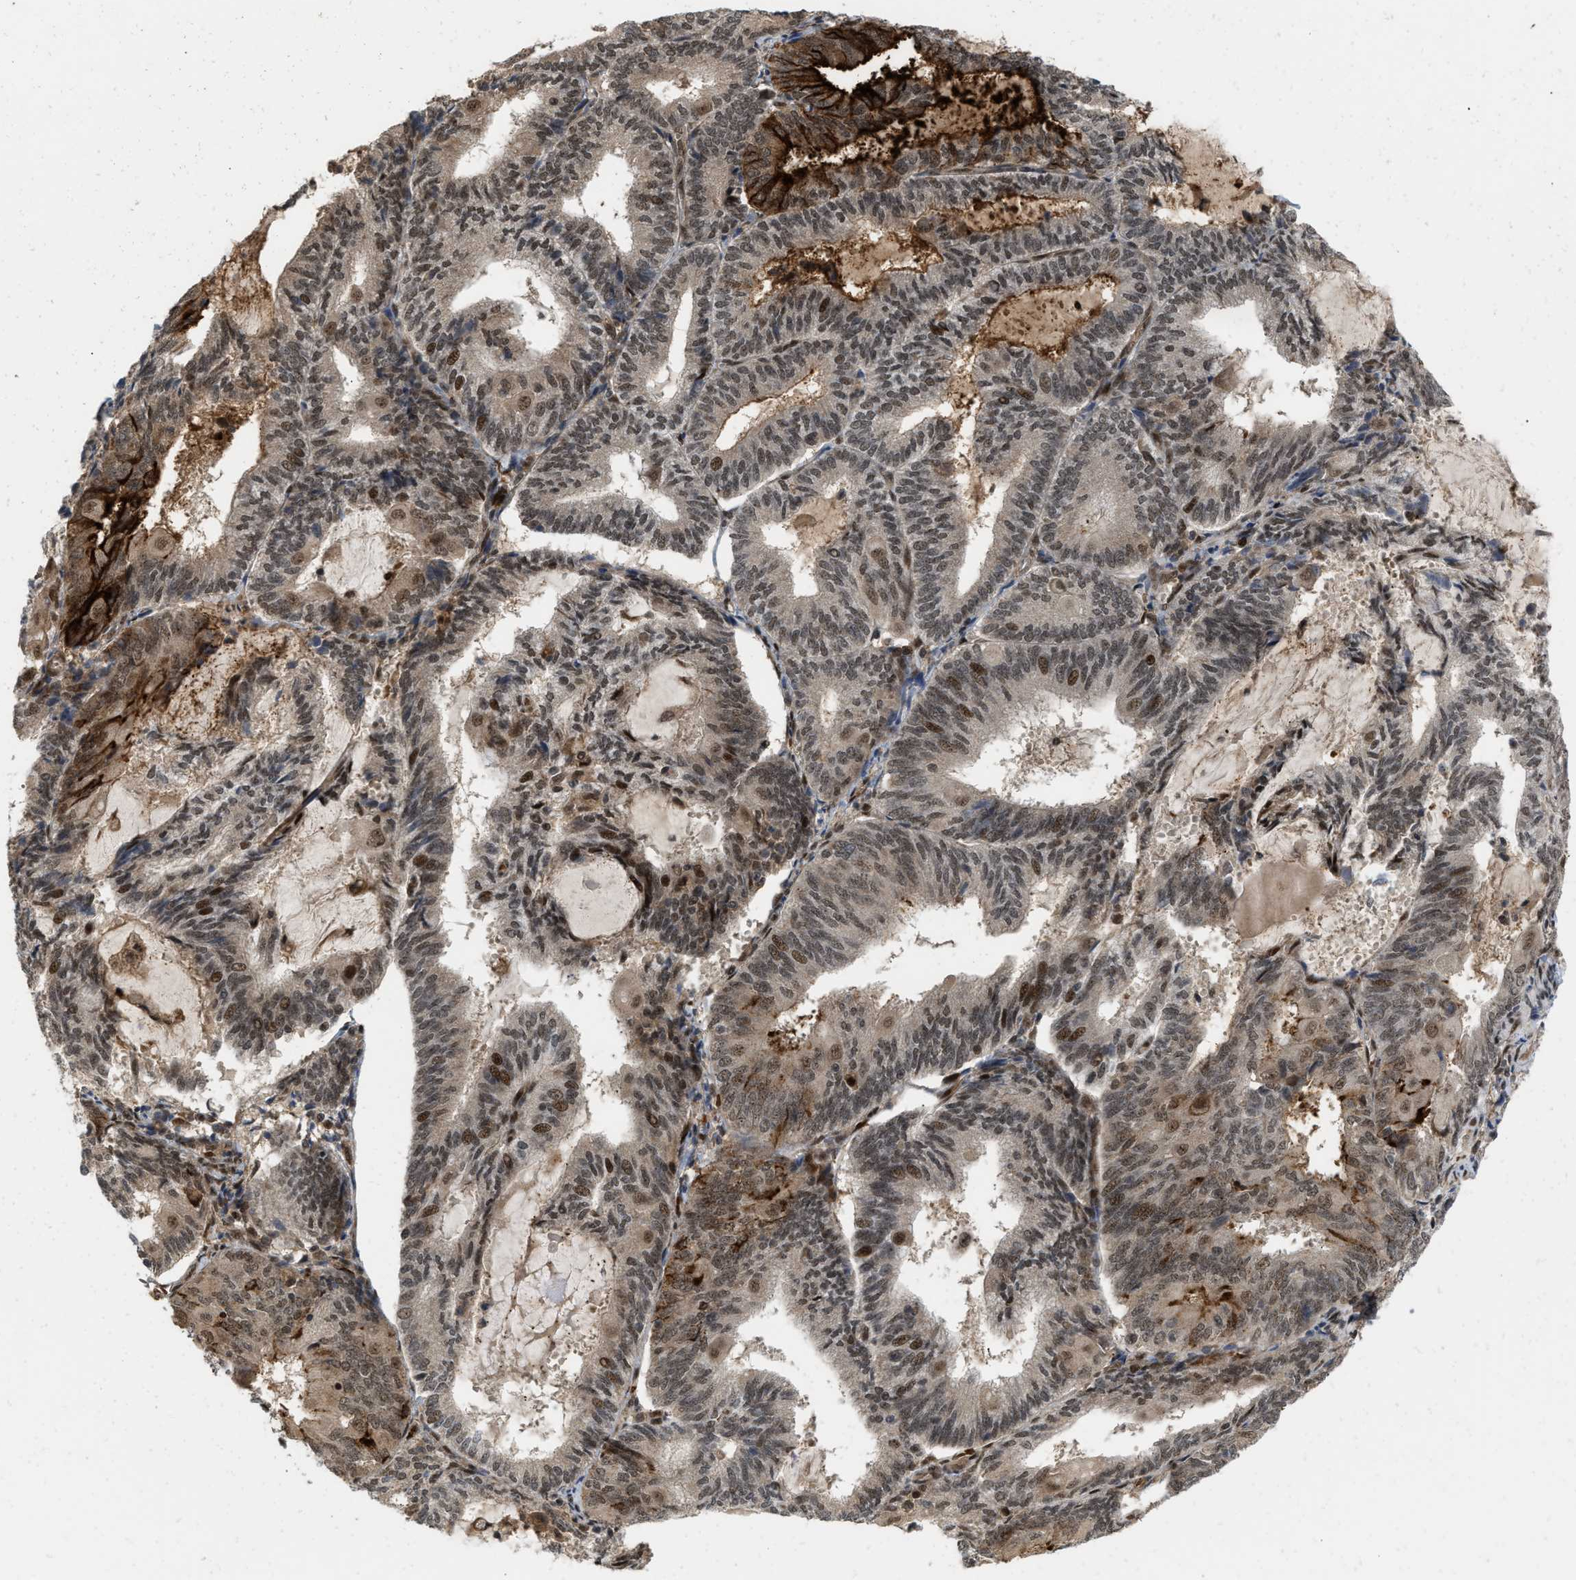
{"staining": {"intensity": "moderate", "quantity": ">75%", "location": "cytoplasmic/membranous,nuclear"}, "tissue": "endometrial cancer", "cell_type": "Tumor cells", "image_type": "cancer", "snomed": [{"axis": "morphology", "description": "Adenocarcinoma, NOS"}, {"axis": "topography", "description": "Endometrium"}], "caption": "The immunohistochemical stain shows moderate cytoplasmic/membranous and nuclear expression in tumor cells of endometrial cancer (adenocarcinoma) tissue. (DAB IHC with brightfield microscopy, high magnification).", "gene": "ANKRD11", "patient": {"sex": "female", "age": 81}}